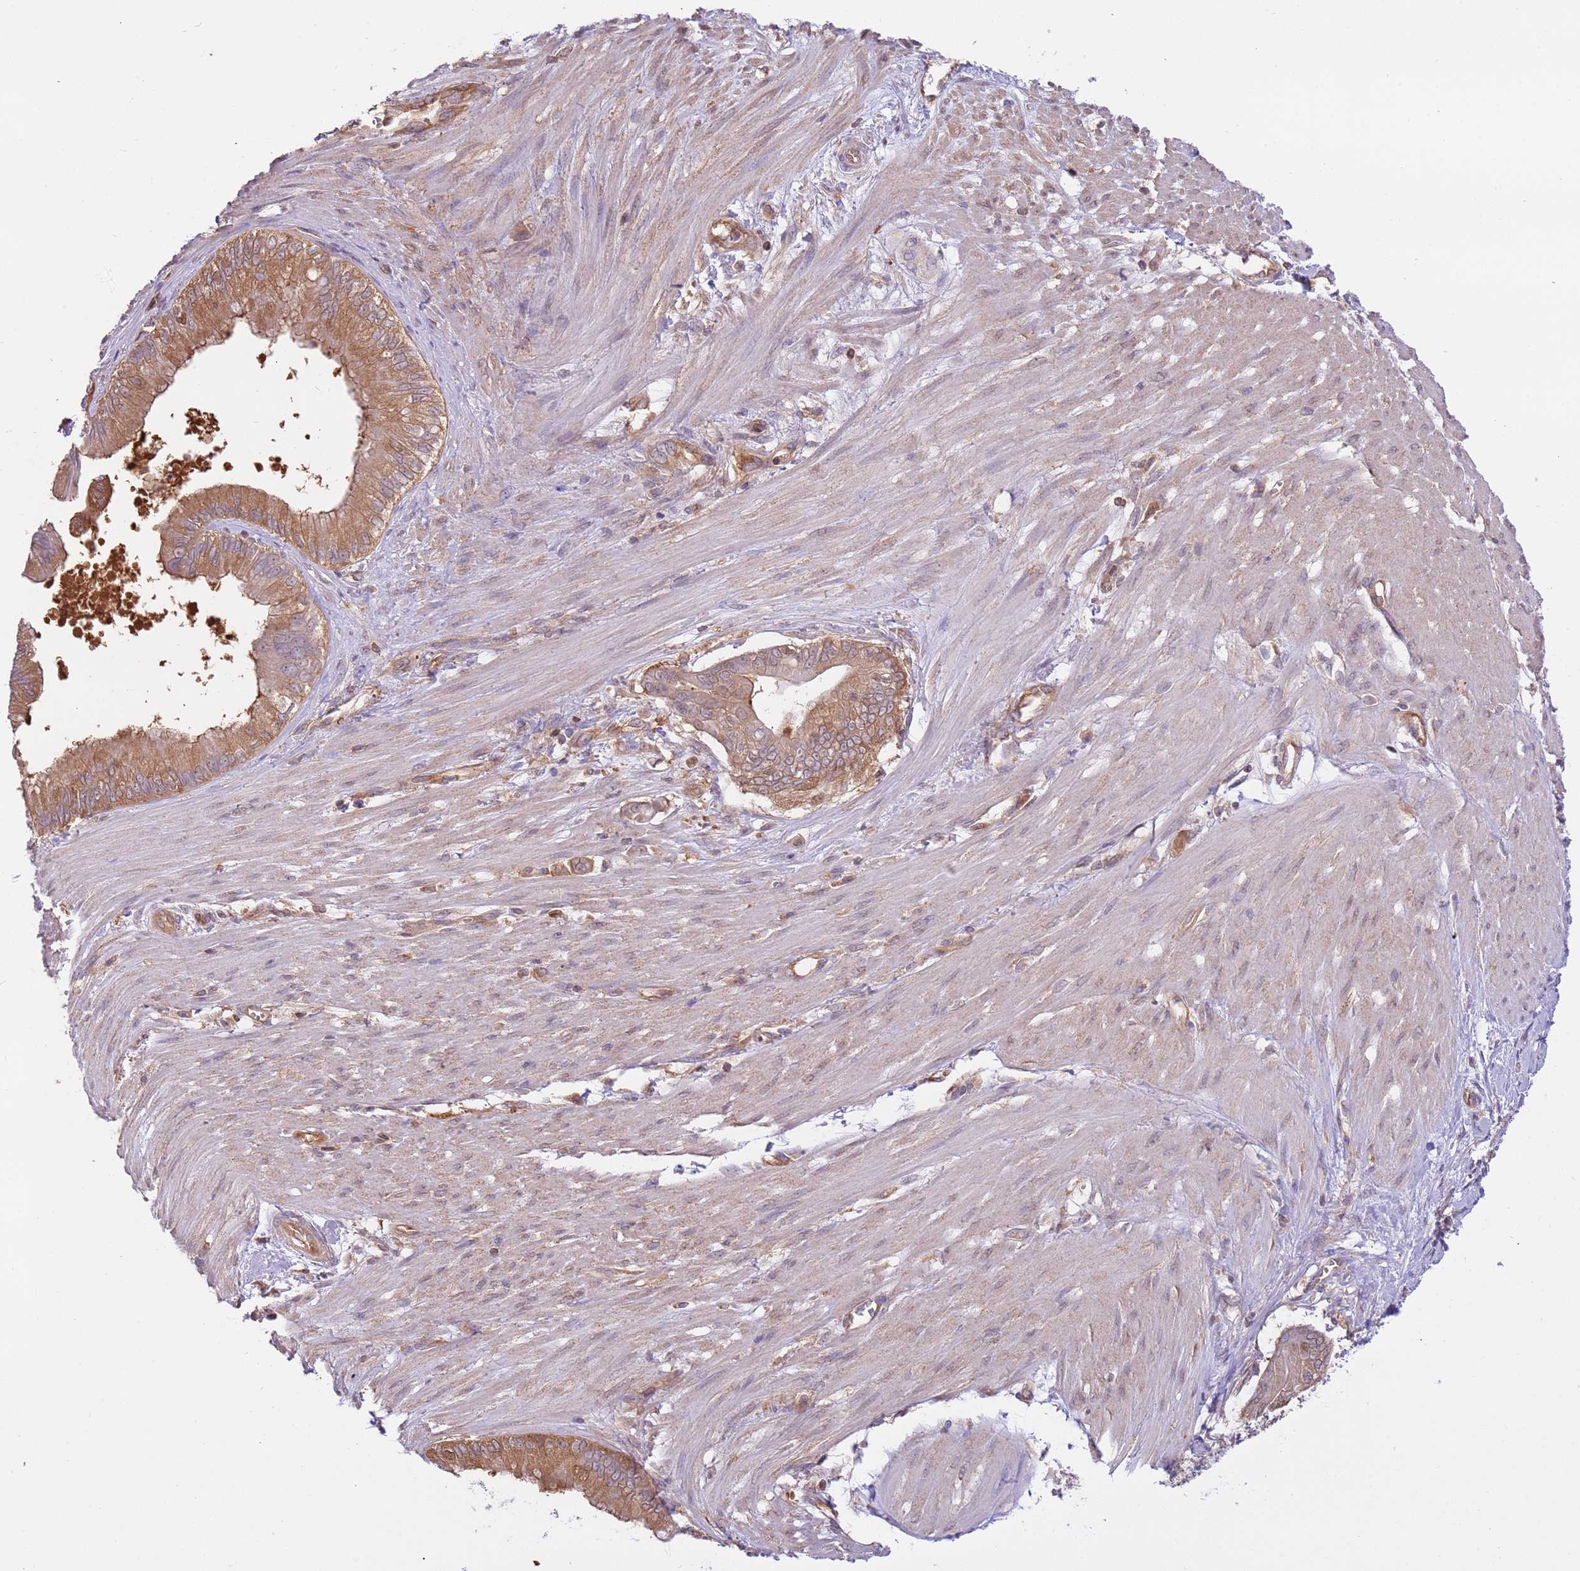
{"staining": {"intensity": "moderate", "quantity": ">75%", "location": "cytoplasmic/membranous"}, "tissue": "pancreatic cancer", "cell_type": "Tumor cells", "image_type": "cancer", "snomed": [{"axis": "morphology", "description": "Adenocarcinoma, NOS"}, {"axis": "topography", "description": "Pancreas"}], "caption": "Immunohistochemical staining of pancreatic cancer demonstrates medium levels of moderate cytoplasmic/membranous positivity in approximately >75% of tumor cells.", "gene": "STIP1", "patient": {"sex": "male", "age": 71}}